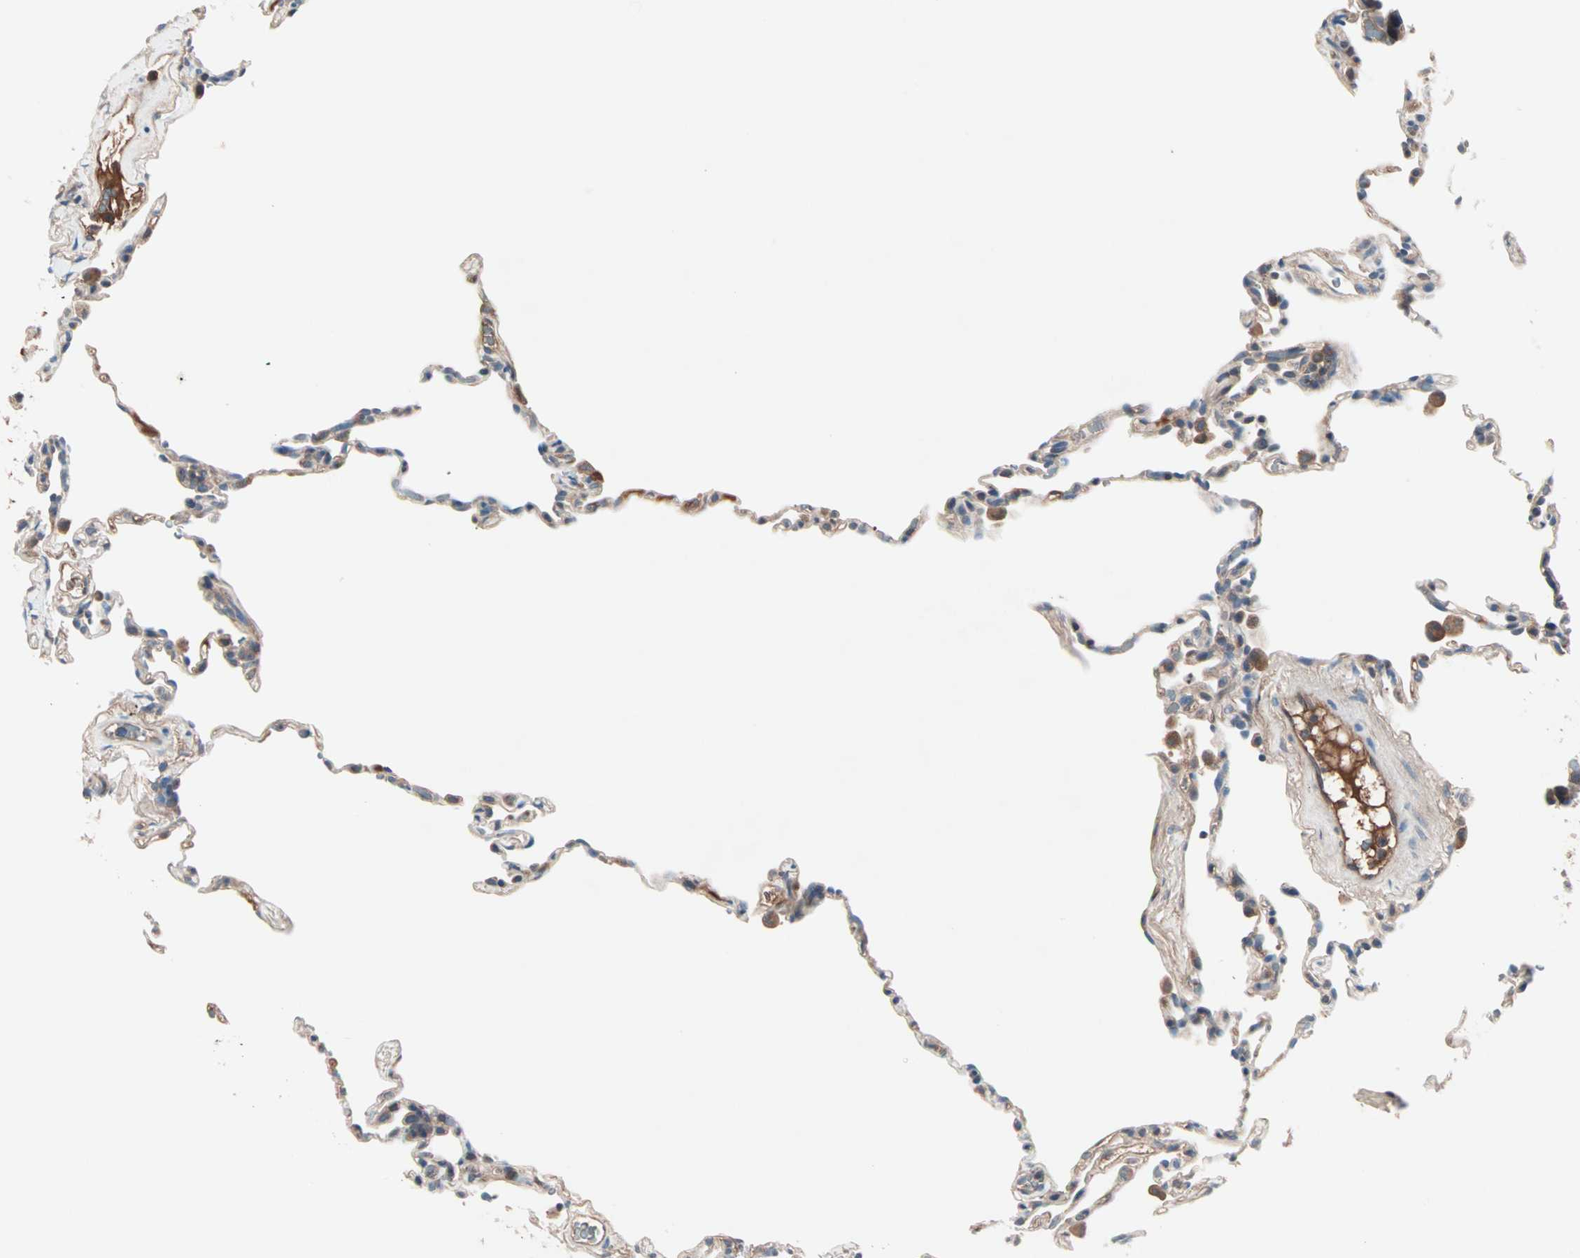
{"staining": {"intensity": "weak", "quantity": "25%-75%", "location": "cytoplasmic/membranous"}, "tissue": "lung", "cell_type": "Alveolar cells", "image_type": "normal", "snomed": [{"axis": "morphology", "description": "Normal tissue, NOS"}, {"axis": "topography", "description": "Lung"}], "caption": "Lung stained for a protein (brown) displays weak cytoplasmic/membranous positive positivity in about 25%-75% of alveolar cells.", "gene": "CAD", "patient": {"sex": "male", "age": 59}}